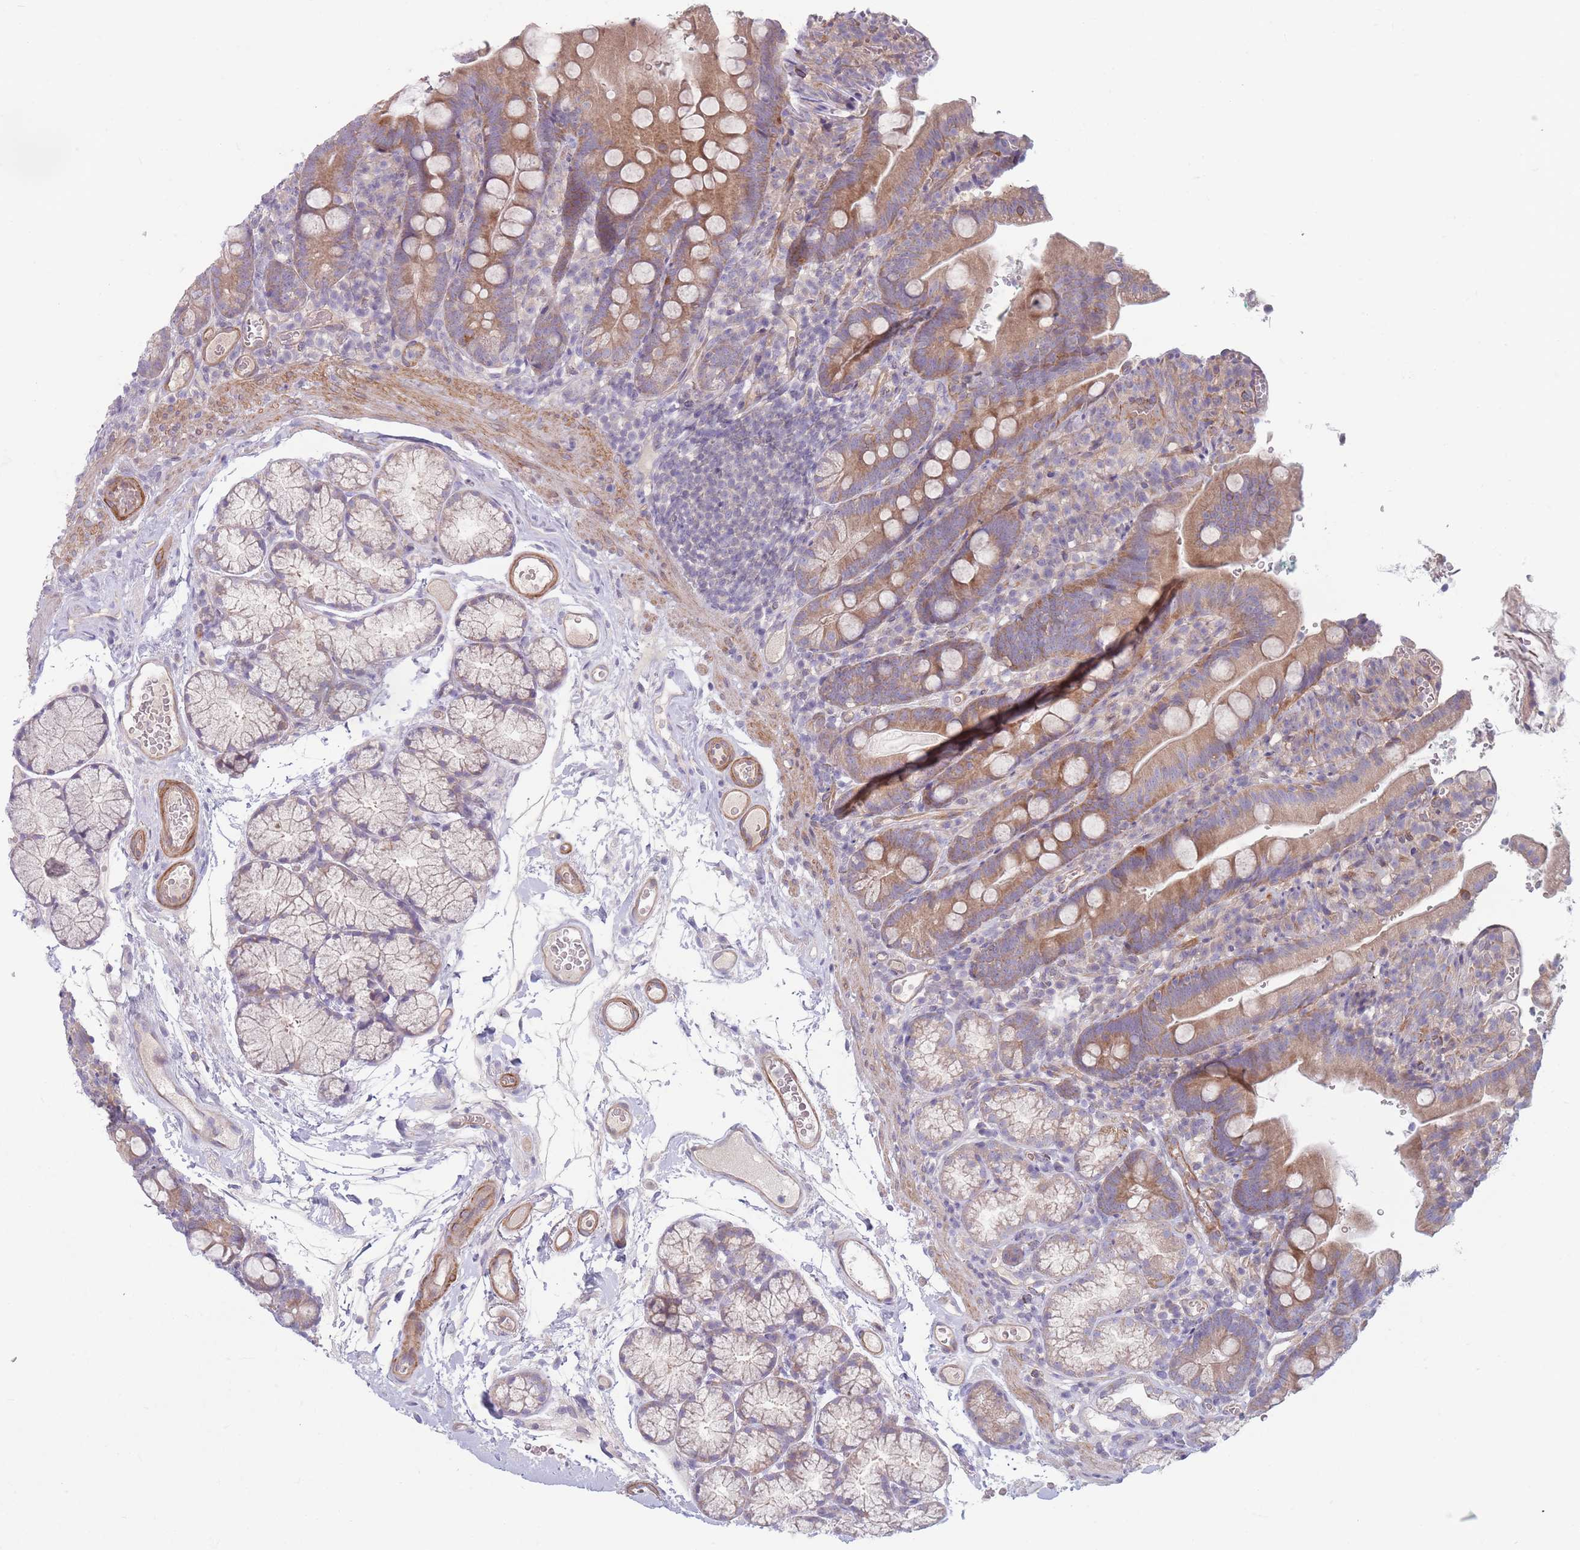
{"staining": {"intensity": "moderate", "quantity": ">75%", "location": "cytoplasmic/membranous"}, "tissue": "duodenum", "cell_type": "Glandular cells", "image_type": "normal", "snomed": [{"axis": "morphology", "description": "Normal tissue, NOS"}, {"axis": "topography", "description": "Duodenum"}], "caption": "Moderate cytoplasmic/membranous staining for a protein is appreciated in approximately >75% of glandular cells of benign duodenum using immunohistochemistry (IHC).", "gene": "PNPLA5", "patient": {"sex": "female", "age": 67}}